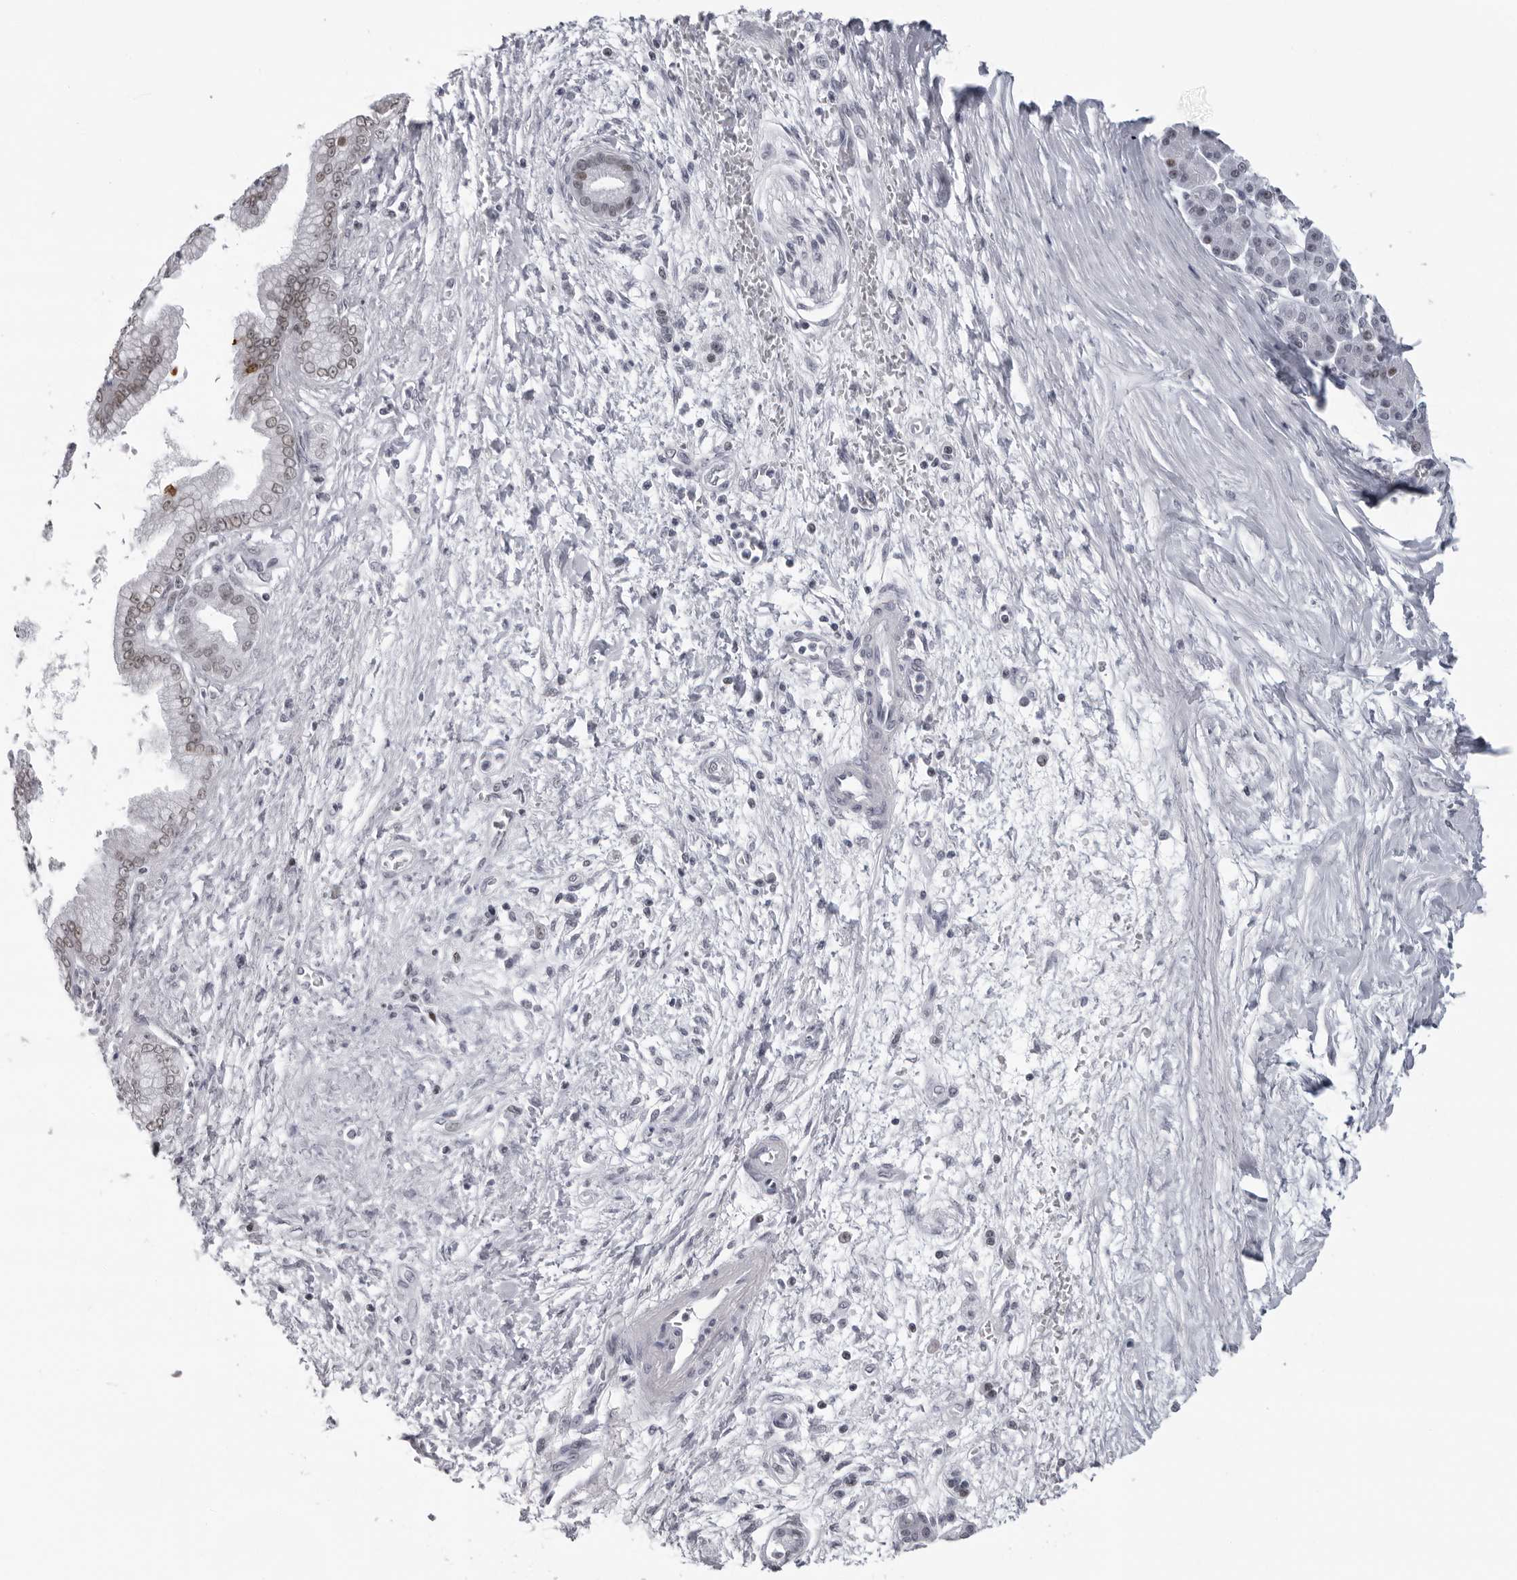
{"staining": {"intensity": "weak", "quantity": ">75%", "location": "nuclear"}, "tissue": "pancreatic cancer", "cell_type": "Tumor cells", "image_type": "cancer", "snomed": [{"axis": "morphology", "description": "Adenocarcinoma, NOS"}, {"axis": "topography", "description": "Pancreas"}], "caption": "The micrograph displays a brown stain indicating the presence of a protein in the nuclear of tumor cells in pancreatic cancer (adenocarcinoma). (DAB (3,3'-diaminobenzidine) = brown stain, brightfield microscopy at high magnification).", "gene": "ESPN", "patient": {"sex": "male", "age": 59}}